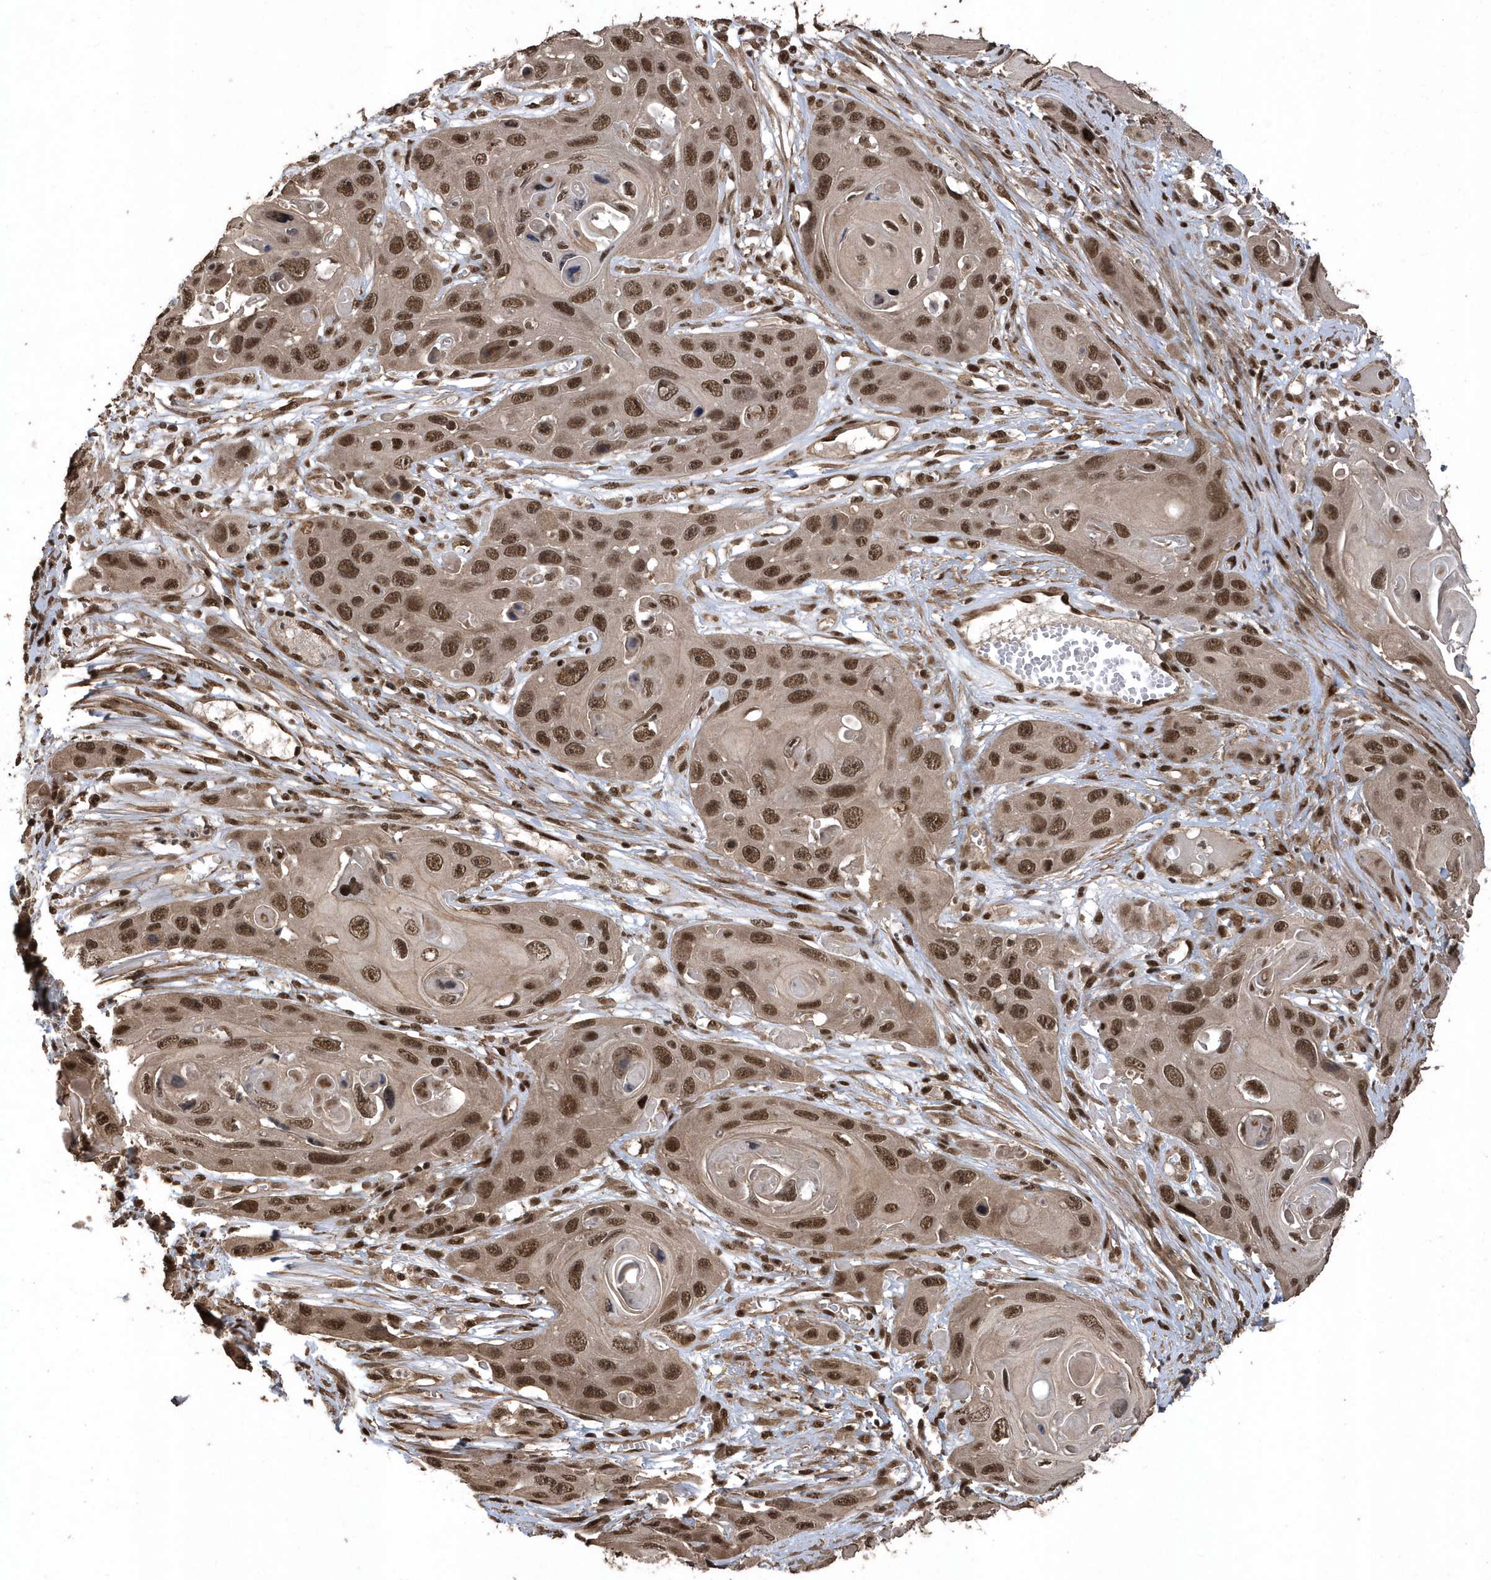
{"staining": {"intensity": "moderate", "quantity": ">75%", "location": "nuclear"}, "tissue": "skin cancer", "cell_type": "Tumor cells", "image_type": "cancer", "snomed": [{"axis": "morphology", "description": "Squamous cell carcinoma, NOS"}, {"axis": "topography", "description": "Skin"}], "caption": "About >75% of tumor cells in human squamous cell carcinoma (skin) reveal moderate nuclear protein positivity as visualized by brown immunohistochemical staining.", "gene": "INTS12", "patient": {"sex": "male", "age": 55}}